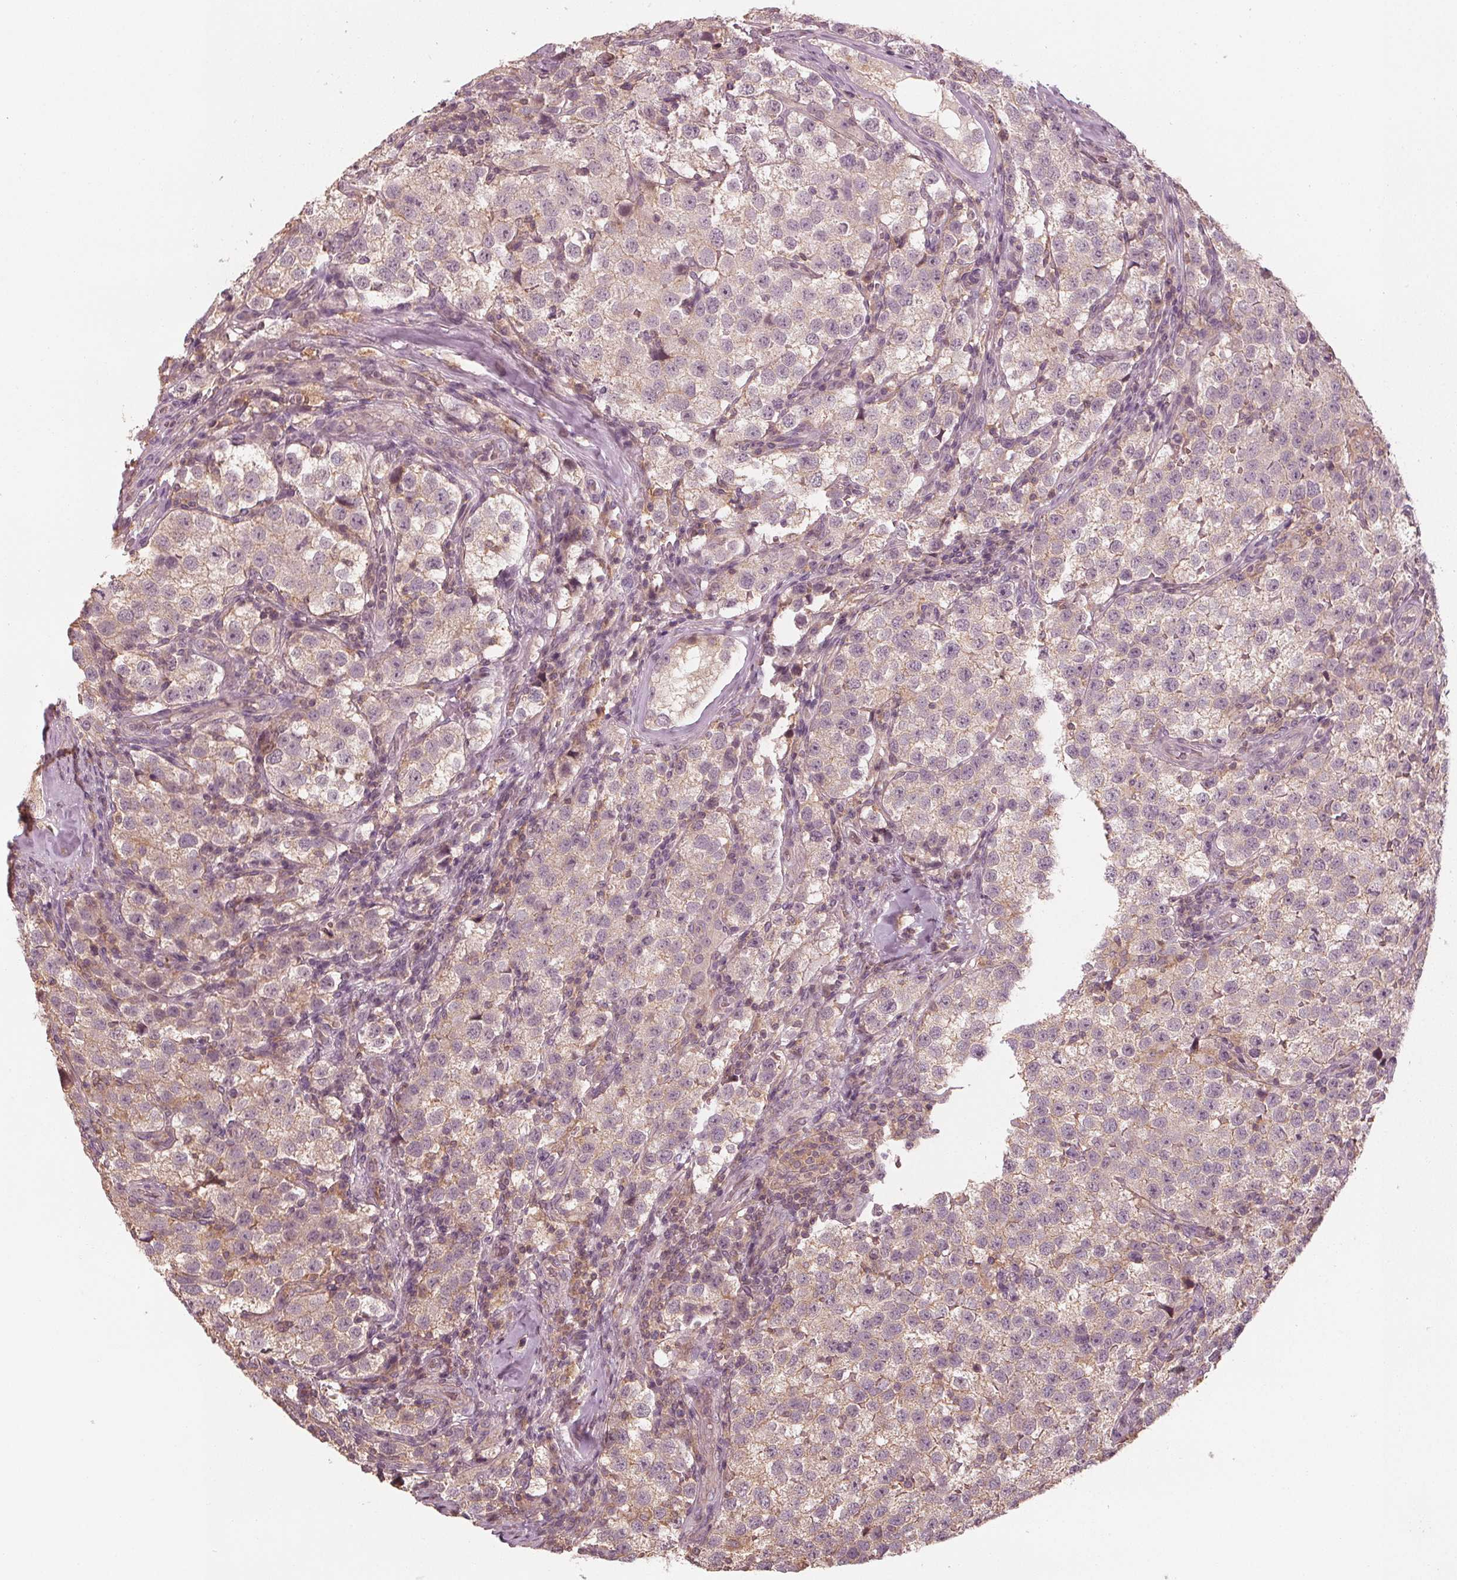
{"staining": {"intensity": "weak", "quantity": "25%-75%", "location": "cytoplasmic/membranous"}, "tissue": "testis cancer", "cell_type": "Tumor cells", "image_type": "cancer", "snomed": [{"axis": "morphology", "description": "Seminoma, NOS"}, {"axis": "topography", "description": "Testis"}], "caption": "IHC micrograph of neoplastic tissue: human seminoma (testis) stained using IHC demonstrates low levels of weak protein expression localized specifically in the cytoplasmic/membranous of tumor cells, appearing as a cytoplasmic/membranous brown color.", "gene": "GNB2", "patient": {"sex": "male", "age": 37}}